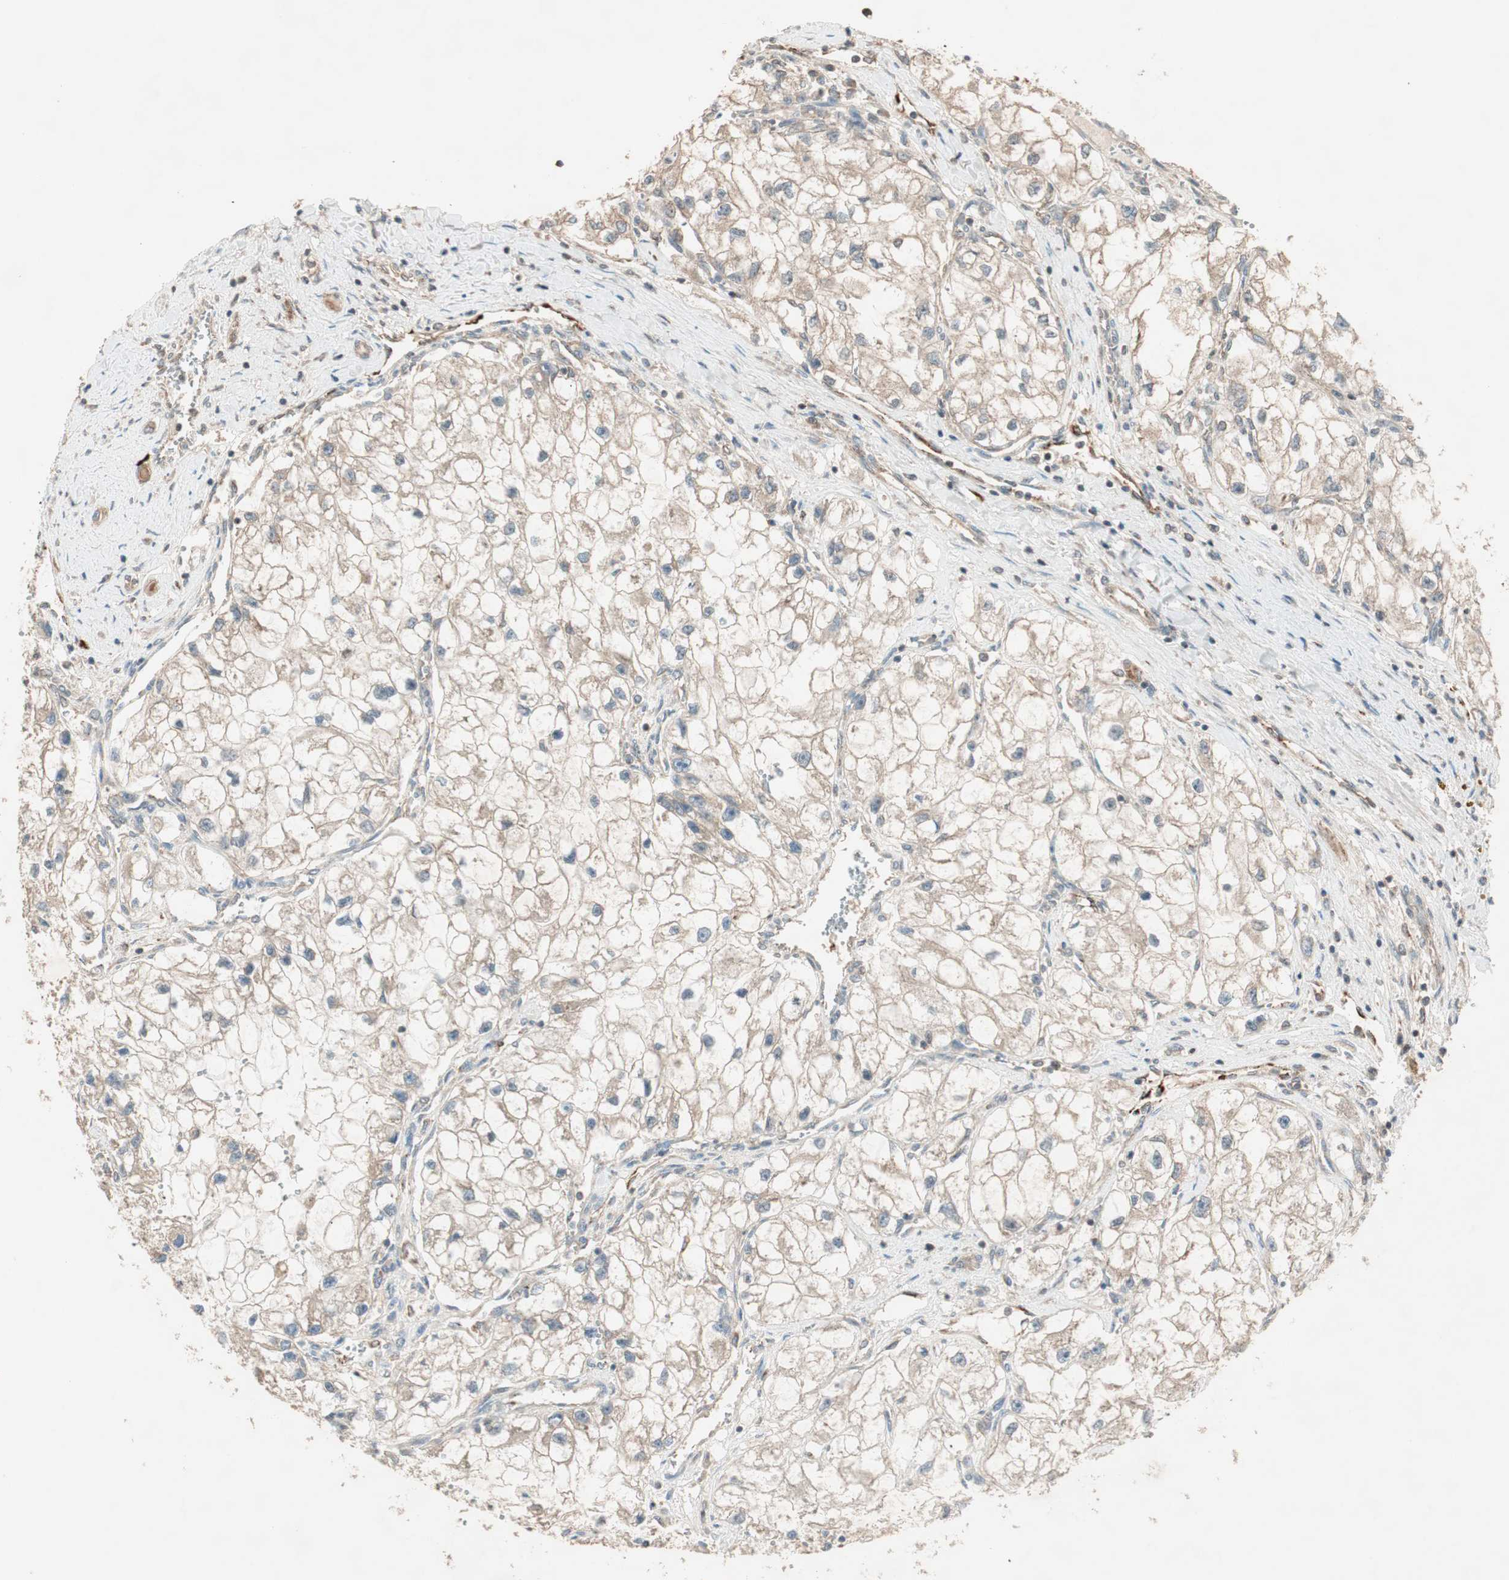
{"staining": {"intensity": "moderate", "quantity": "25%-75%", "location": "cytoplasmic/membranous"}, "tissue": "renal cancer", "cell_type": "Tumor cells", "image_type": "cancer", "snomed": [{"axis": "morphology", "description": "Adenocarcinoma, NOS"}, {"axis": "topography", "description": "Kidney"}], "caption": "Immunohistochemical staining of renal cancer demonstrates moderate cytoplasmic/membranous protein positivity in about 25%-75% of tumor cells. The protein is stained brown, and the nuclei are stained in blue (DAB IHC with brightfield microscopy, high magnification).", "gene": "CC2D1A", "patient": {"sex": "female", "age": 70}}